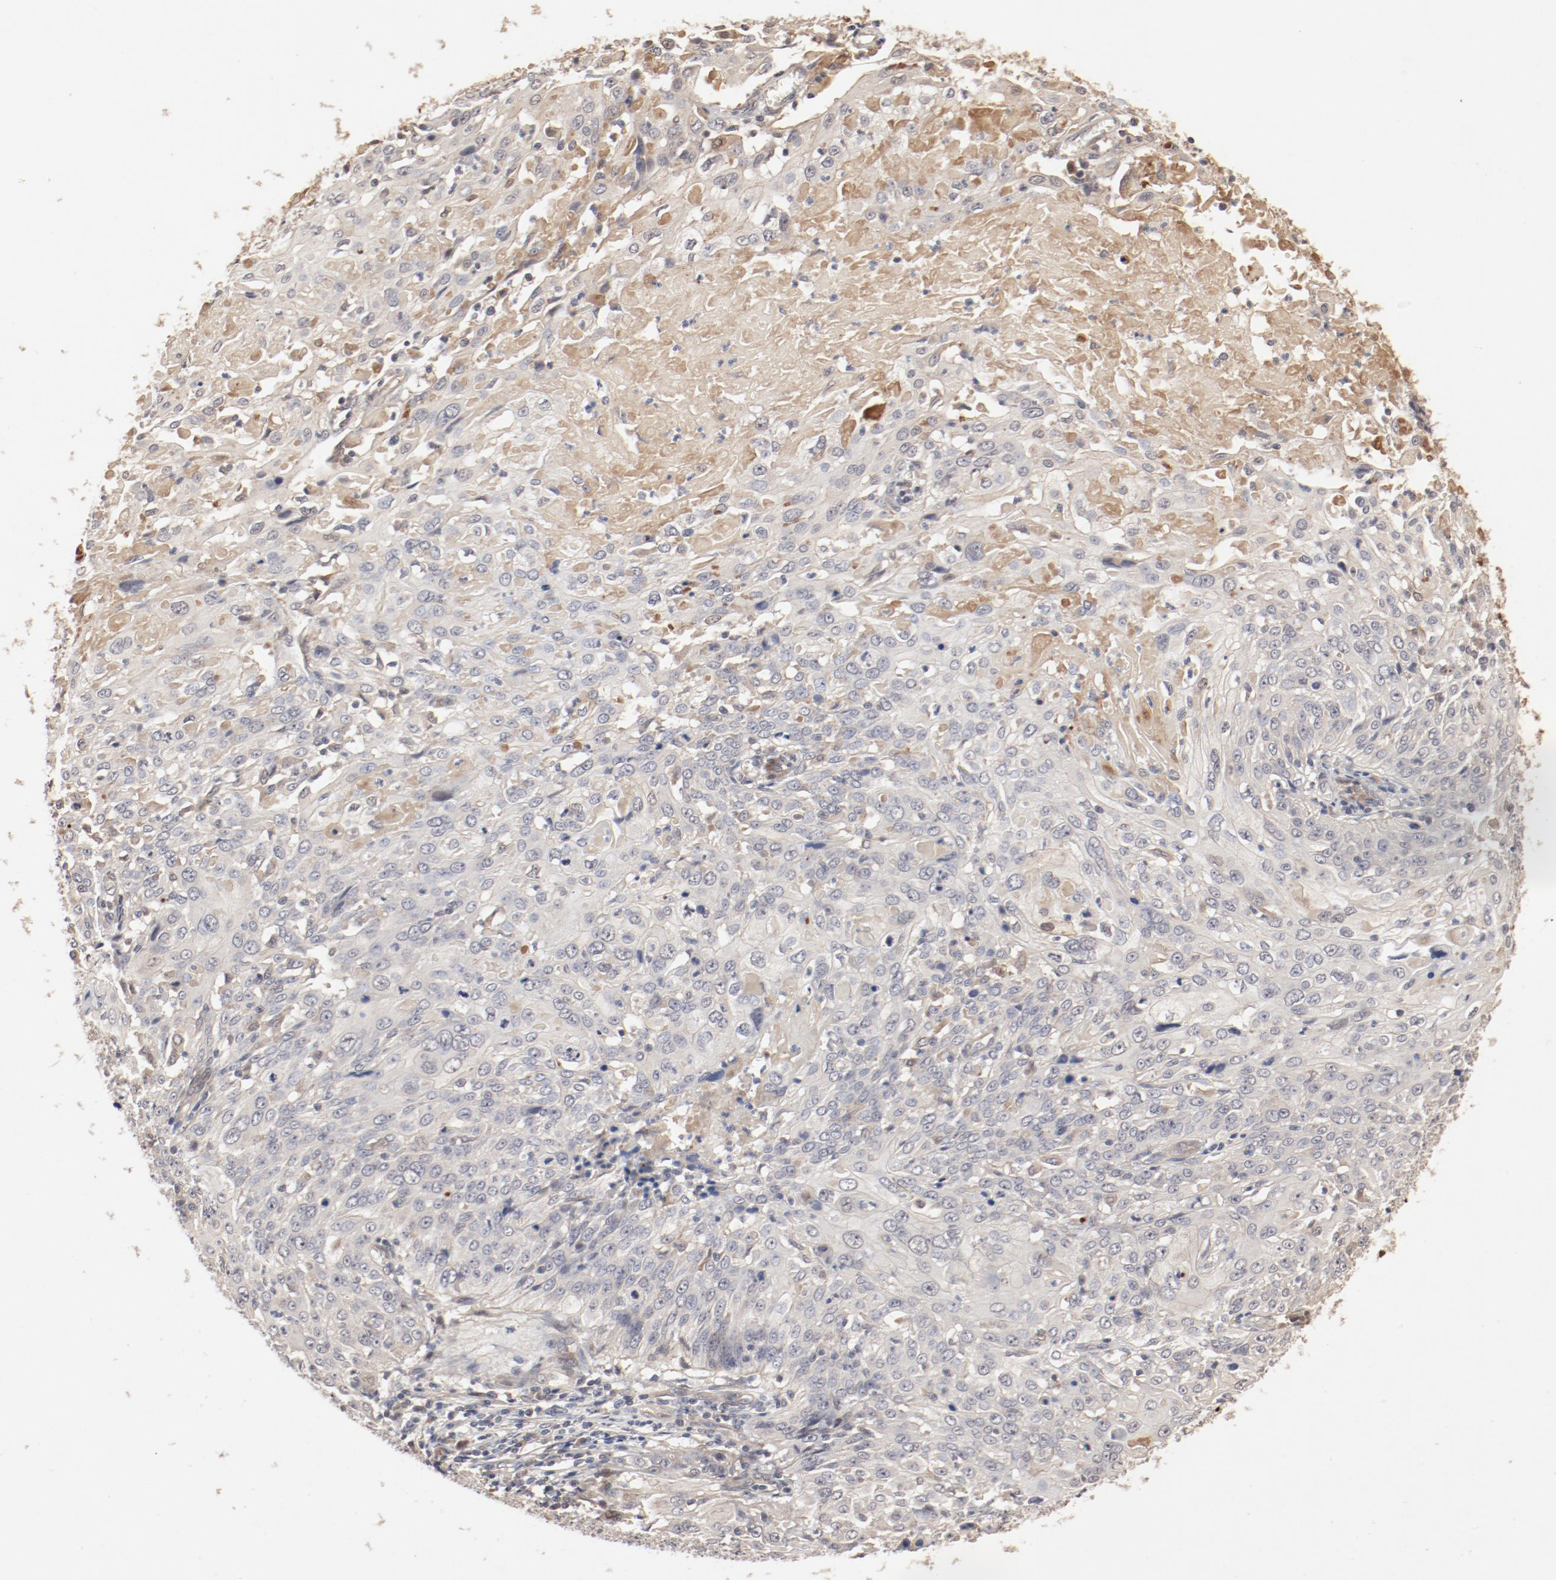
{"staining": {"intensity": "weak", "quantity": ">75%", "location": "cytoplasmic/membranous"}, "tissue": "cervical cancer", "cell_type": "Tumor cells", "image_type": "cancer", "snomed": [{"axis": "morphology", "description": "Squamous cell carcinoma, NOS"}, {"axis": "topography", "description": "Cervix"}], "caption": "Tumor cells reveal weak cytoplasmic/membranous positivity in about >75% of cells in squamous cell carcinoma (cervical).", "gene": "IL3RA", "patient": {"sex": "female", "age": 39}}